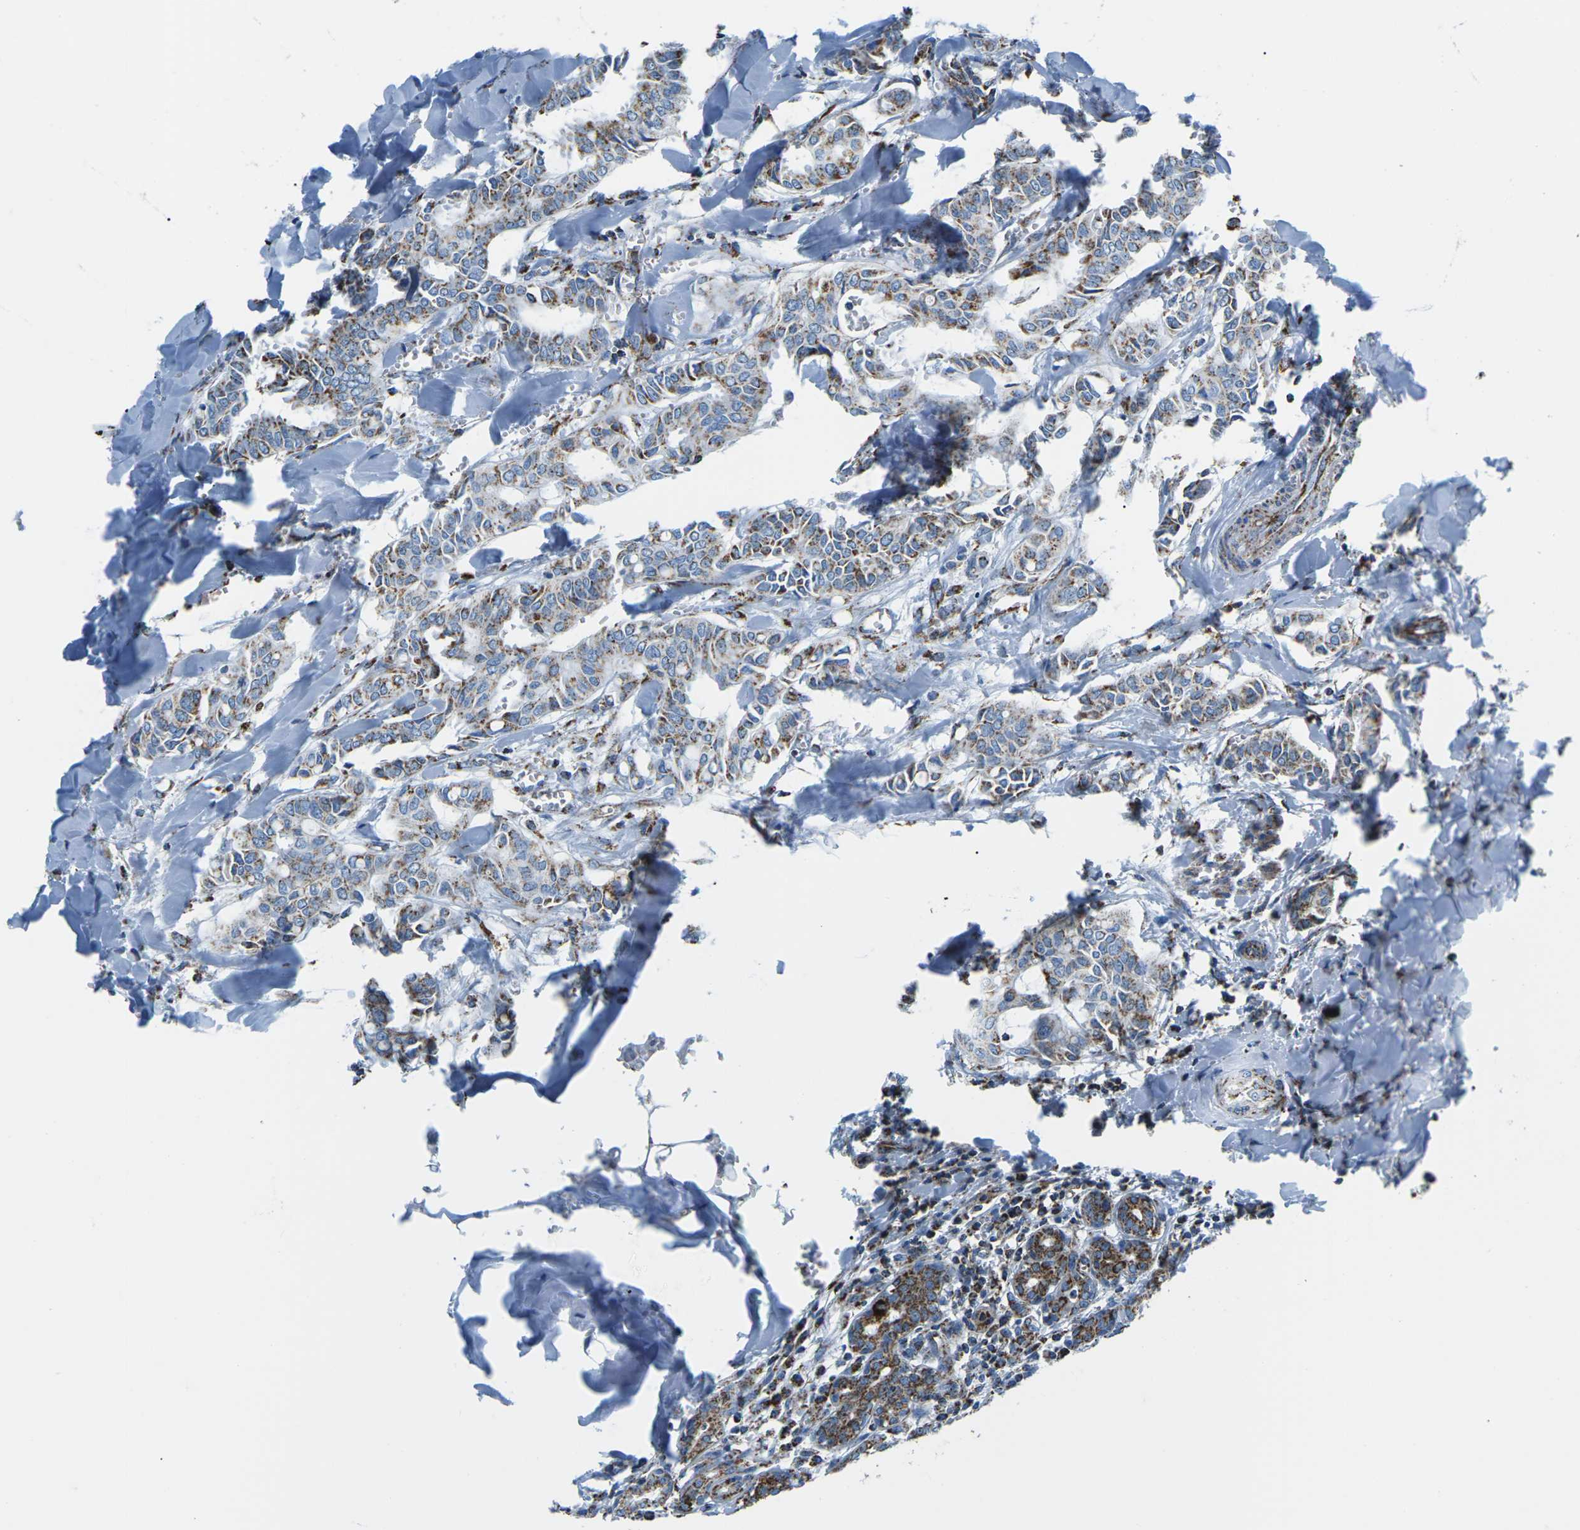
{"staining": {"intensity": "moderate", "quantity": "25%-75%", "location": "cytoplasmic/membranous"}, "tissue": "head and neck cancer", "cell_type": "Tumor cells", "image_type": "cancer", "snomed": [{"axis": "morphology", "description": "Adenocarcinoma, NOS"}, {"axis": "topography", "description": "Salivary gland"}, {"axis": "topography", "description": "Head-Neck"}], "caption": "A high-resolution micrograph shows immunohistochemistry (IHC) staining of head and neck cancer, which reveals moderate cytoplasmic/membranous positivity in about 25%-75% of tumor cells.", "gene": "COX6C", "patient": {"sex": "female", "age": 59}}